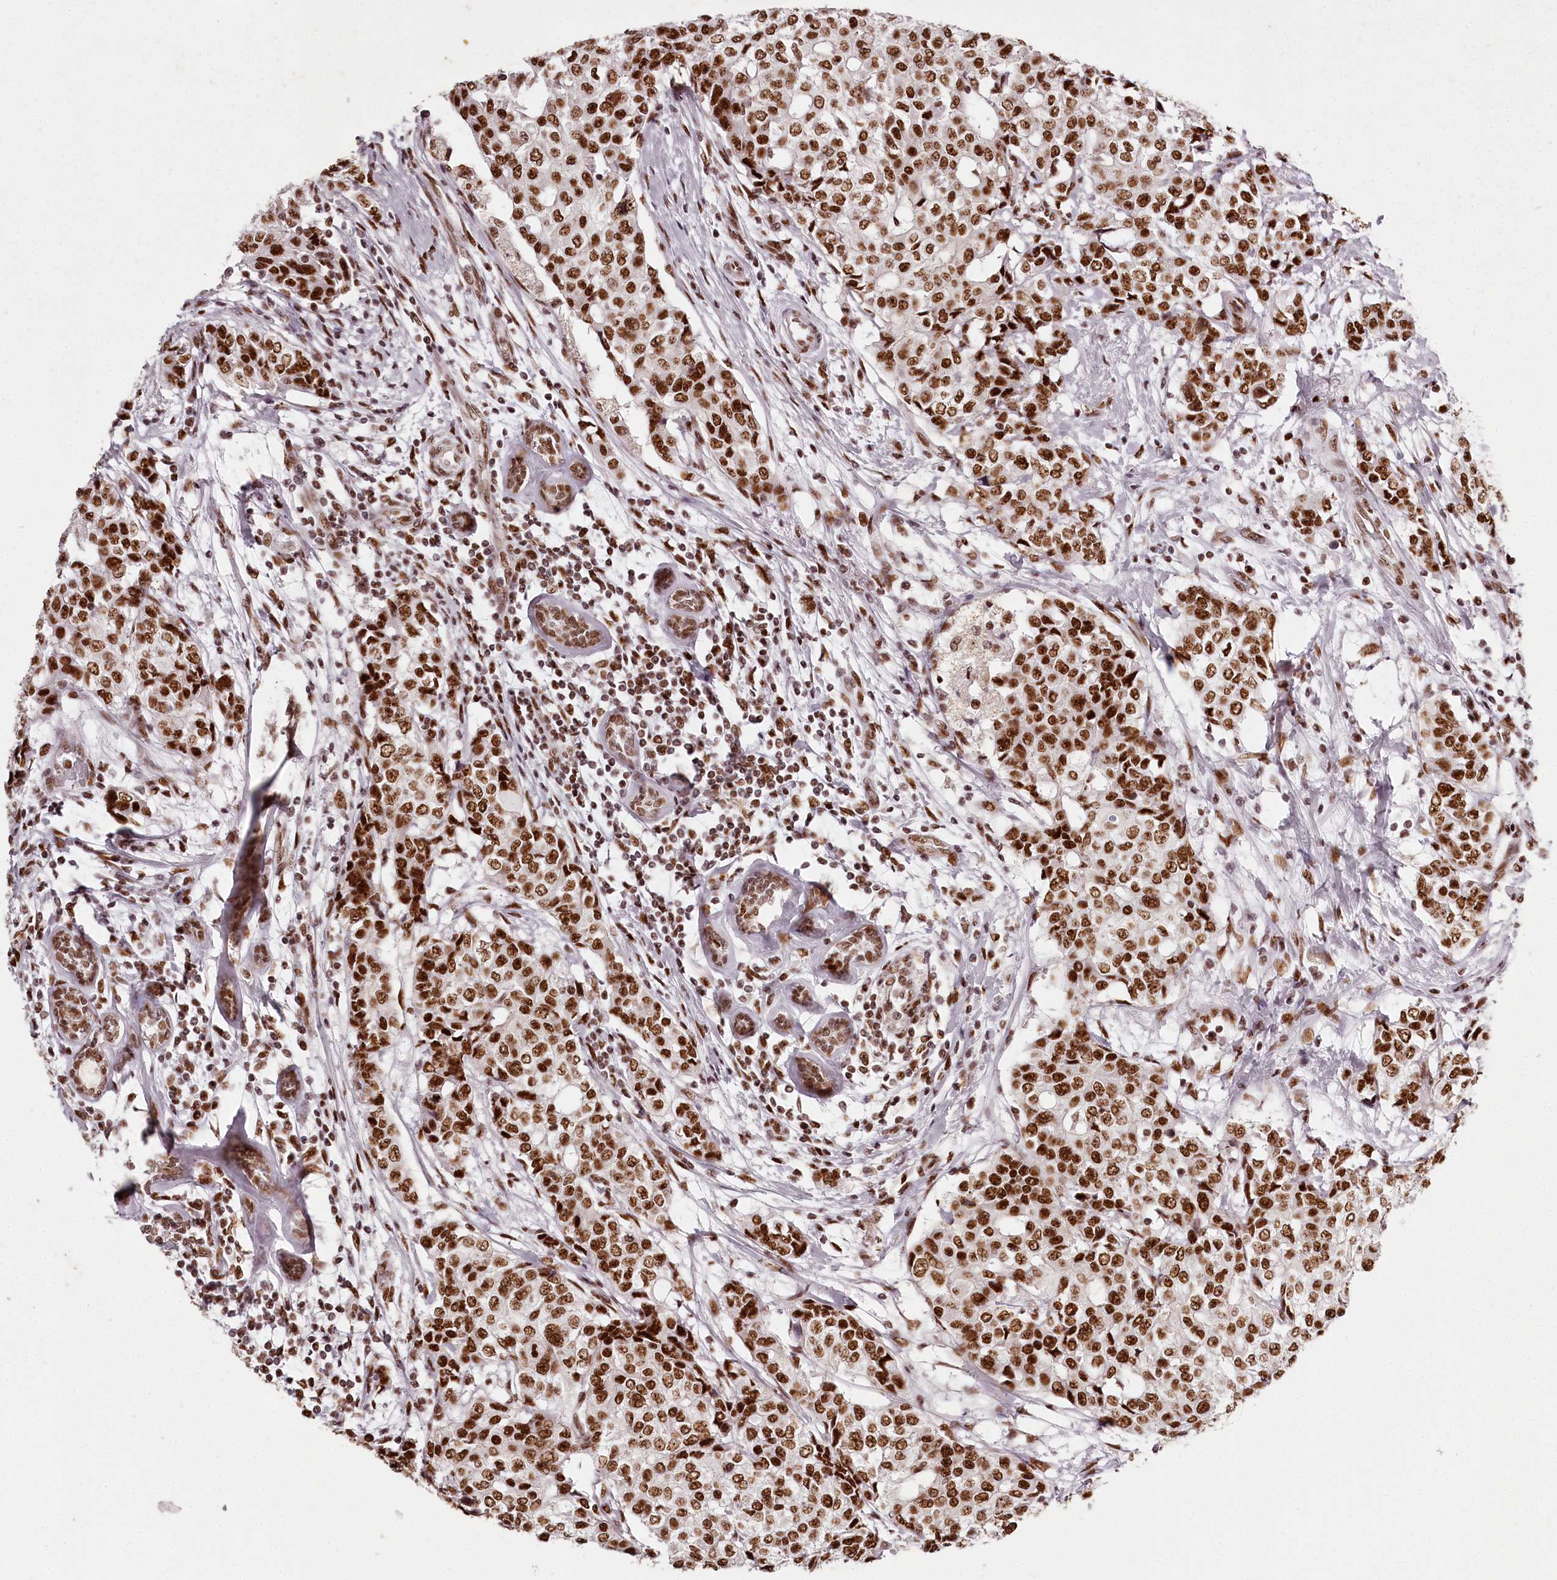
{"staining": {"intensity": "strong", "quantity": ">75%", "location": "nuclear"}, "tissue": "breast cancer", "cell_type": "Tumor cells", "image_type": "cancer", "snomed": [{"axis": "morphology", "description": "Lobular carcinoma"}, {"axis": "topography", "description": "Breast"}], "caption": "There is high levels of strong nuclear expression in tumor cells of breast lobular carcinoma, as demonstrated by immunohistochemical staining (brown color).", "gene": "PSPC1", "patient": {"sex": "female", "age": 51}}